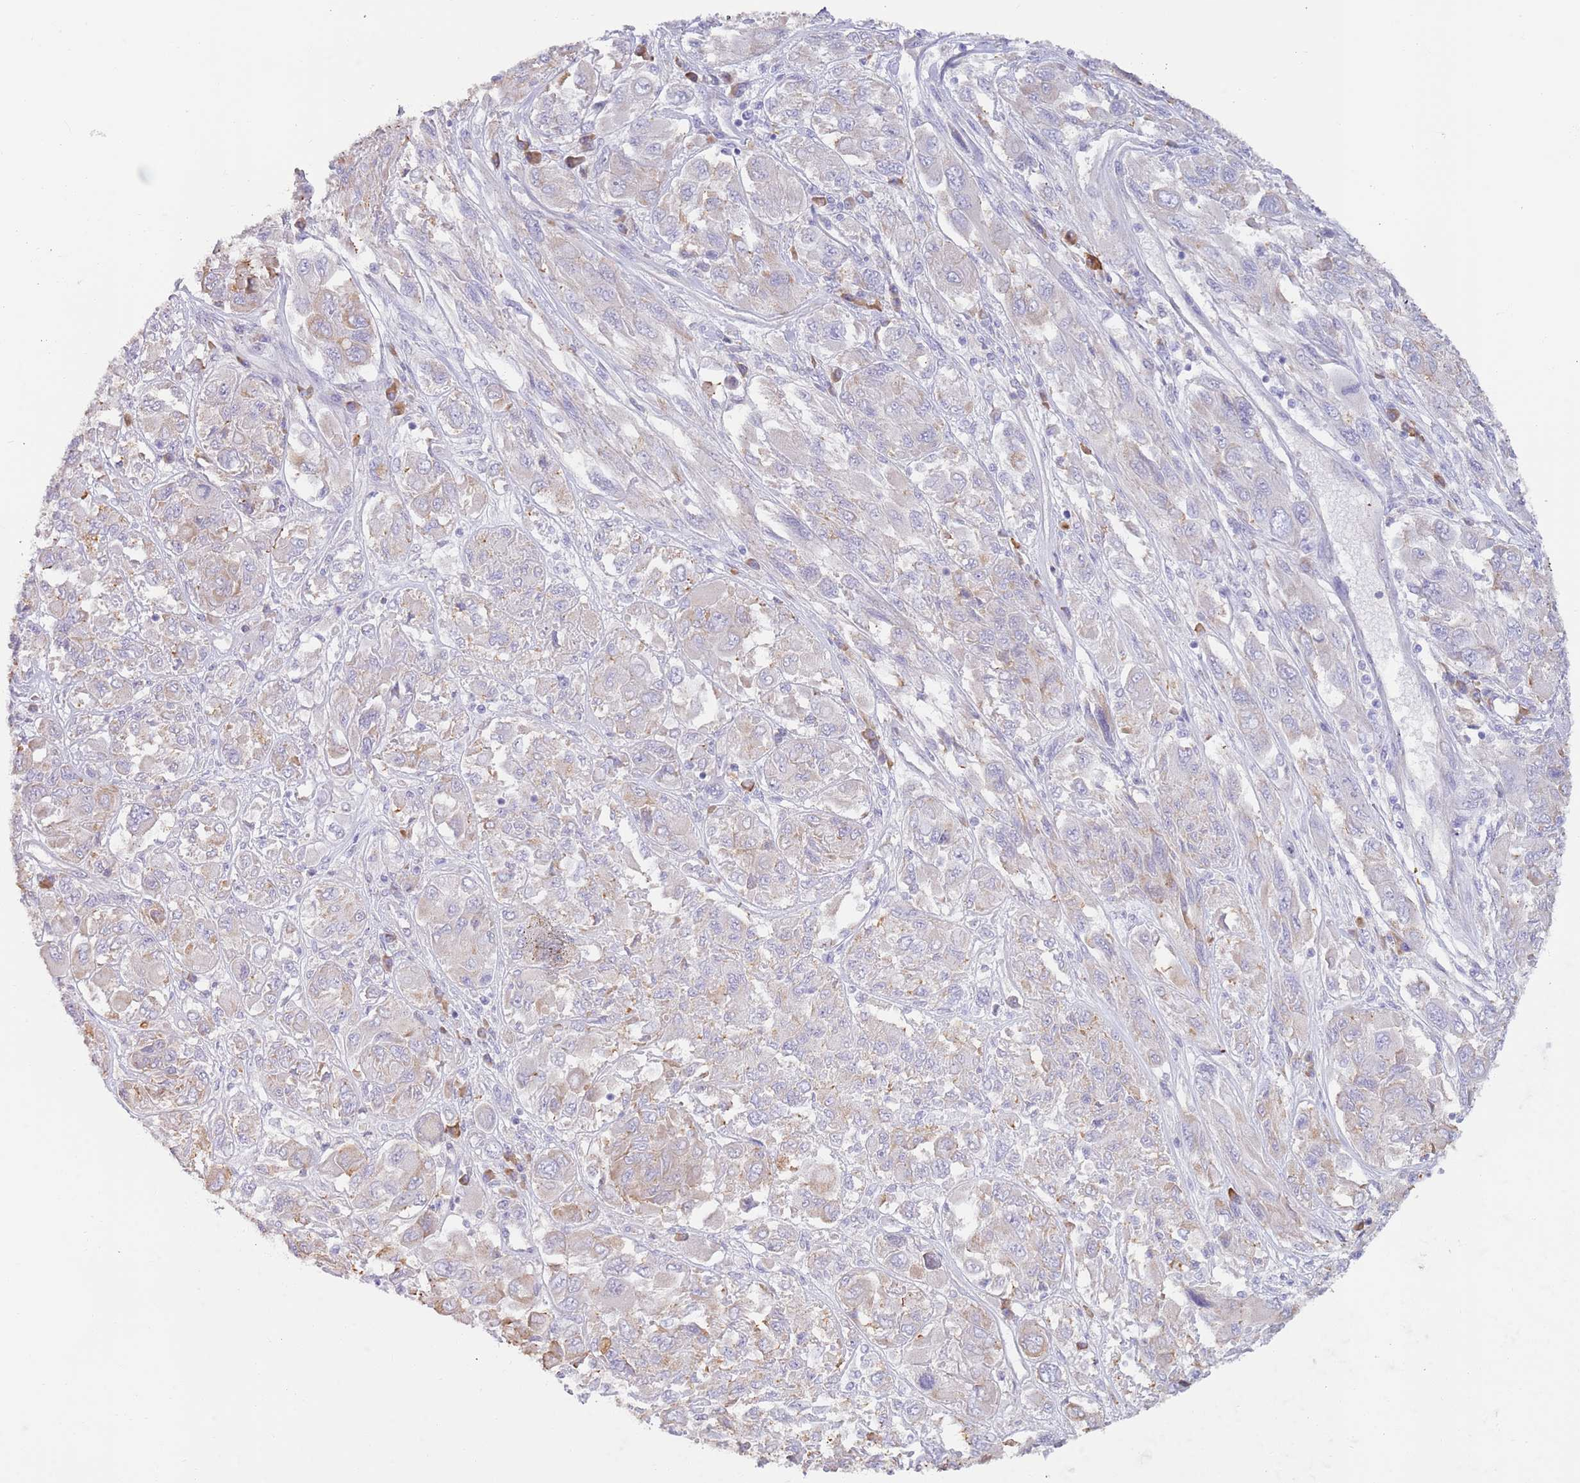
{"staining": {"intensity": "weak", "quantity": "<25%", "location": "cytoplasmic/membranous"}, "tissue": "melanoma", "cell_type": "Tumor cells", "image_type": "cancer", "snomed": [{"axis": "morphology", "description": "Malignant melanoma, NOS"}, {"axis": "topography", "description": "Skin"}], "caption": "High power microscopy histopathology image of an IHC image of melanoma, revealing no significant positivity in tumor cells. (DAB (3,3'-diaminobenzidine) immunohistochemistry with hematoxylin counter stain).", "gene": "CCDC149", "patient": {"sex": "female", "age": 91}}